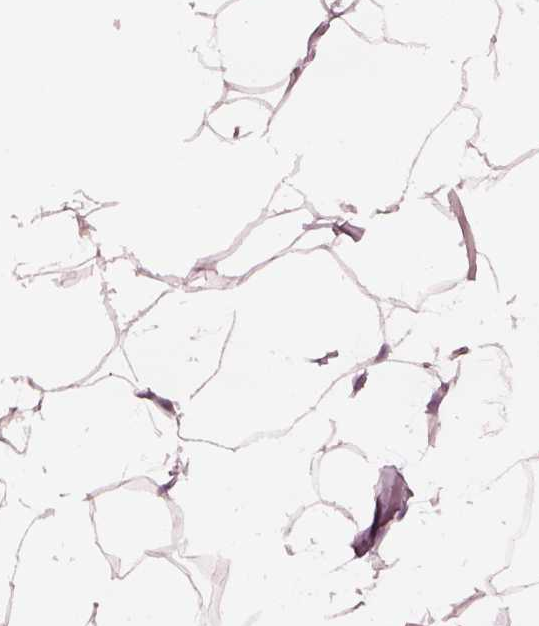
{"staining": {"intensity": "negative", "quantity": "none", "location": "none"}, "tissue": "breast", "cell_type": "Adipocytes", "image_type": "normal", "snomed": [{"axis": "morphology", "description": "Normal tissue, NOS"}, {"axis": "topography", "description": "Breast"}], "caption": "Adipocytes show no significant protein positivity in normal breast. (DAB immunohistochemistry (IHC) visualized using brightfield microscopy, high magnification).", "gene": "MIA", "patient": {"sex": "female", "age": 32}}